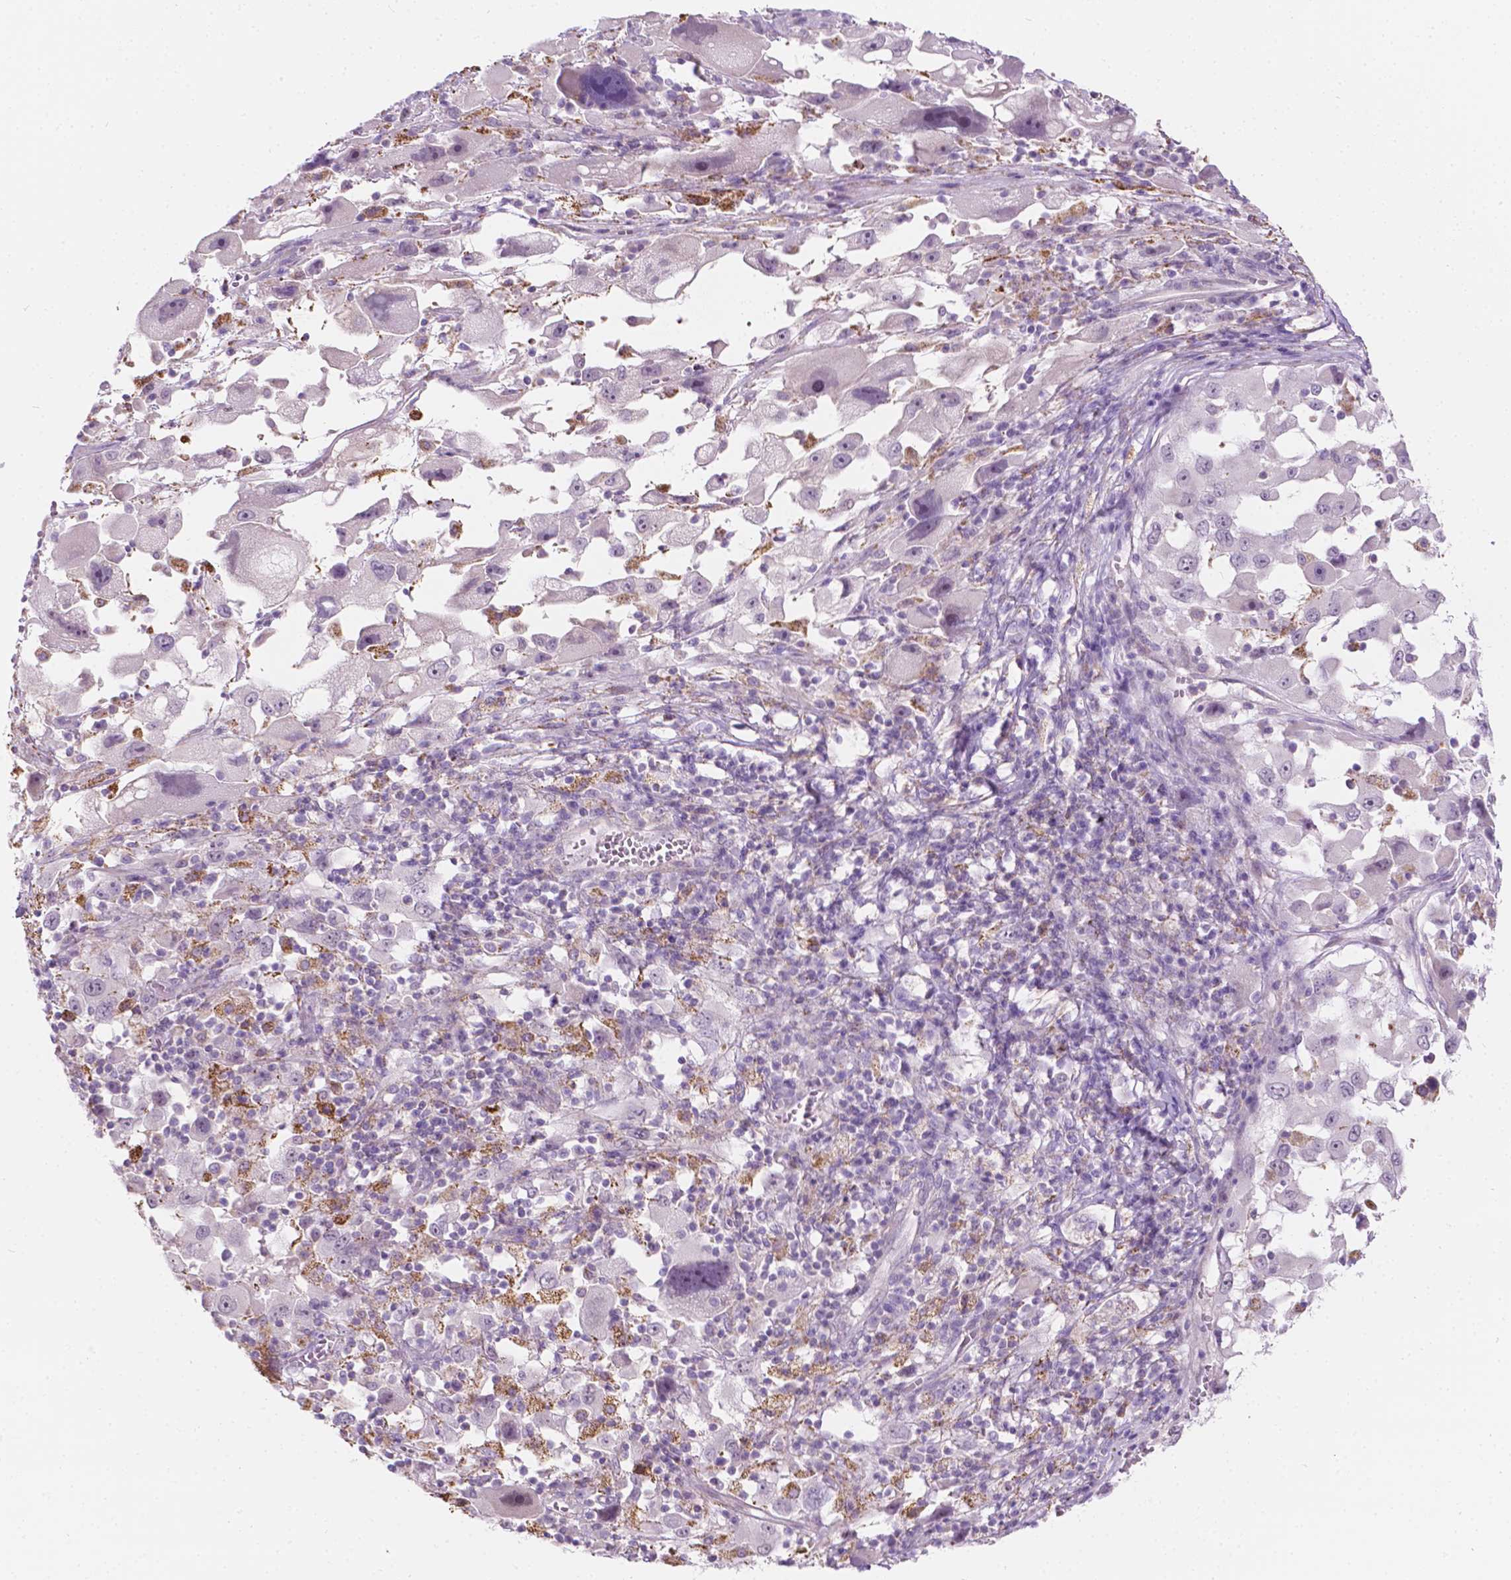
{"staining": {"intensity": "negative", "quantity": "none", "location": "none"}, "tissue": "melanoma", "cell_type": "Tumor cells", "image_type": "cancer", "snomed": [{"axis": "morphology", "description": "Malignant melanoma, Metastatic site"}, {"axis": "topography", "description": "Soft tissue"}], "caption": "This is an immunohistochemistry image of malignant melanoma (metastatic site). There is no positivity in tumor cells.", "gene": "NOS1AP", "patient": {"sex": "male", "age": 50}}